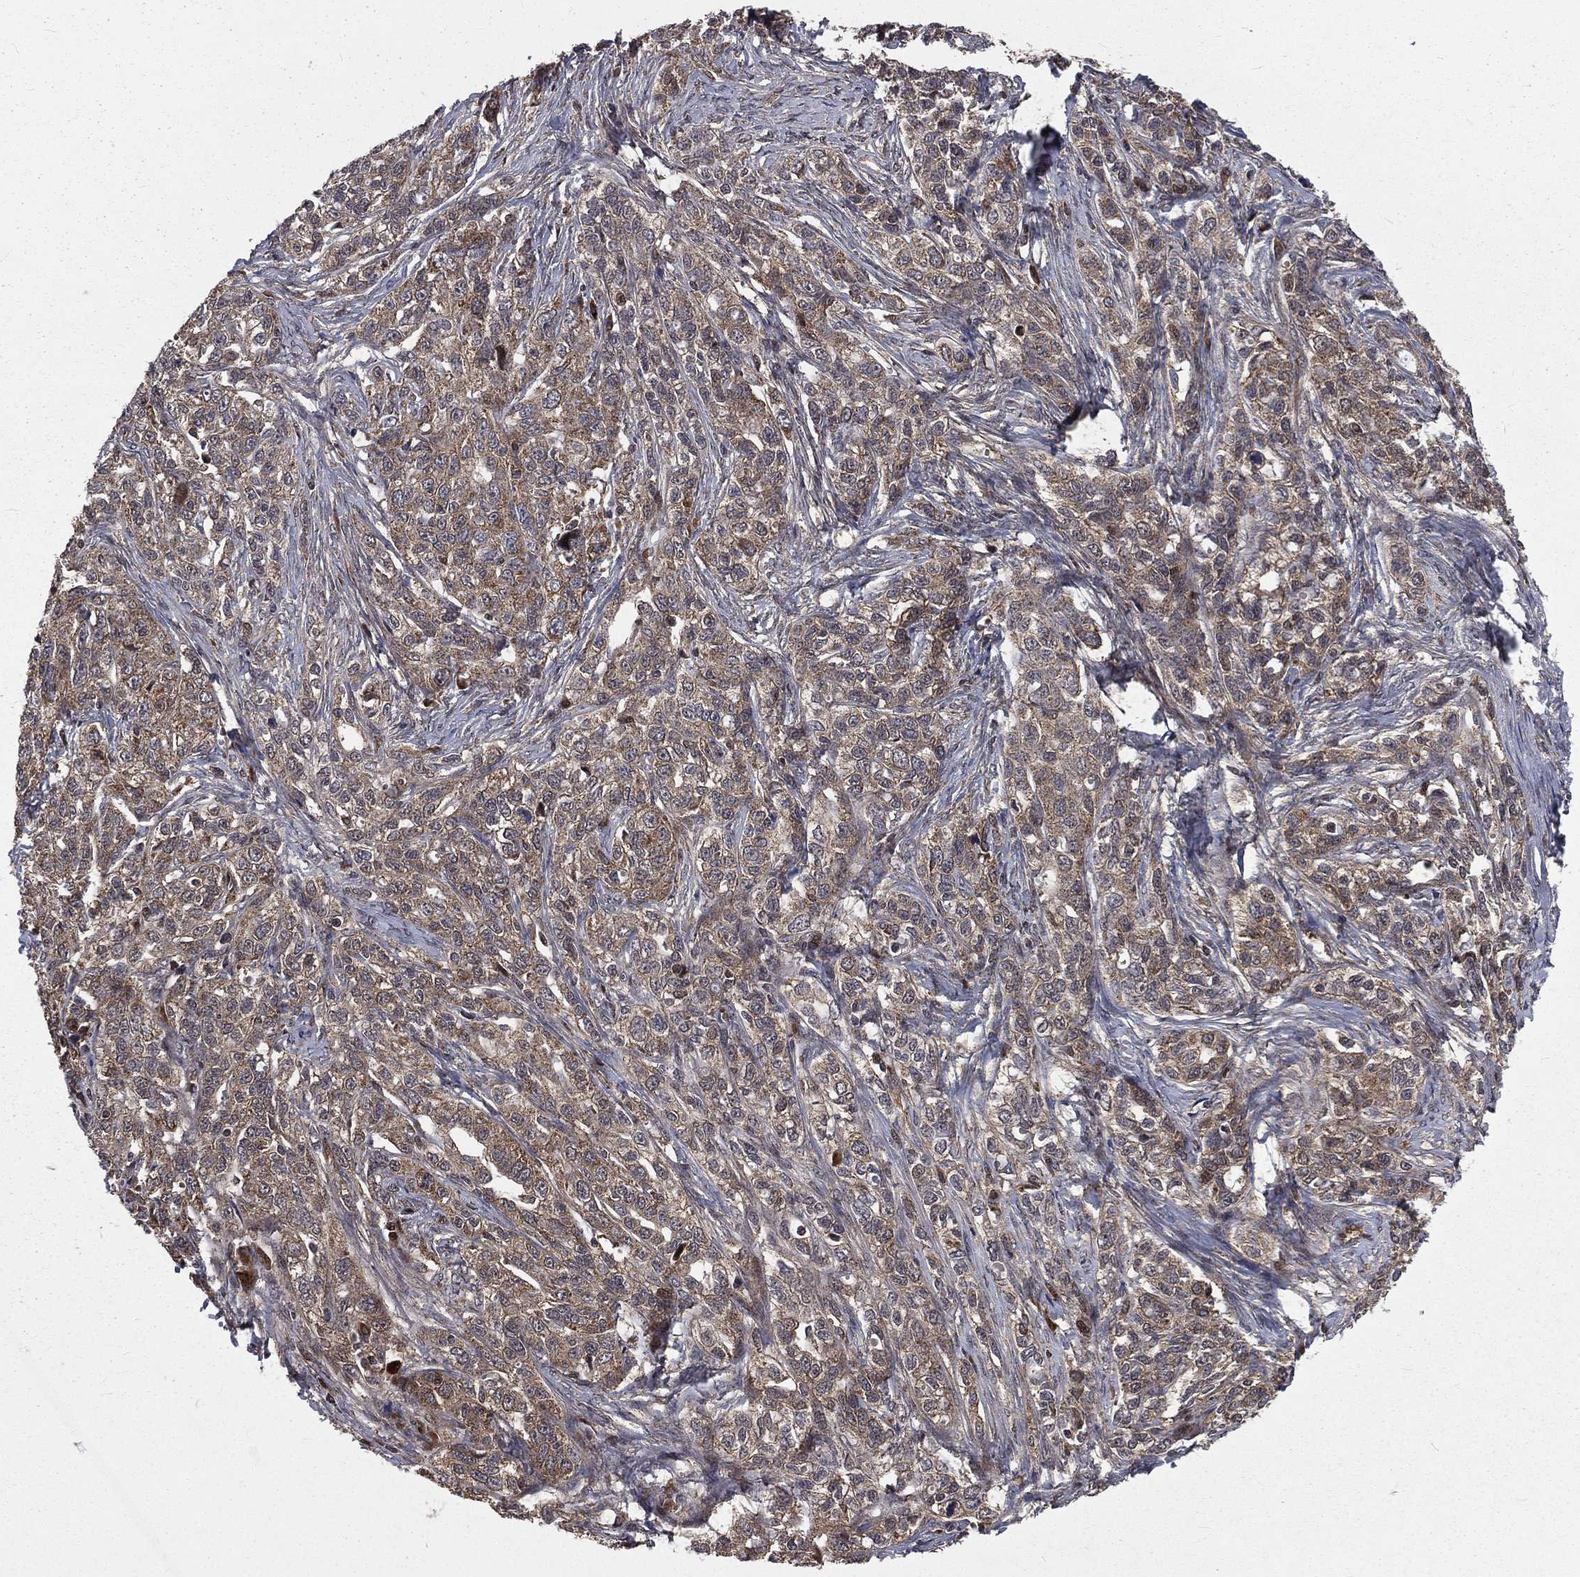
{"staining": {"intensity": "moderate", "quantity": ">75%", "location": "cytoplasmic/membranous"}, "tissue": "ovarian cancer", "cell_type": "Tumor cells", "image_type": "cancer", "snomed": [{"axis": "morphology", "description": "Cystadenocarcinoma, serous, NOS"}, {"axis": "topography", "description": "Ovary"}], "caption": "The immunohistochemical stain shows moderate cytoplasmic/membranous staining in tumor cells of serous cystadenocarcinoma (ovarian) tissue.", "gene": "LENG8", "patient": {"sex": "female", "age": 71}}